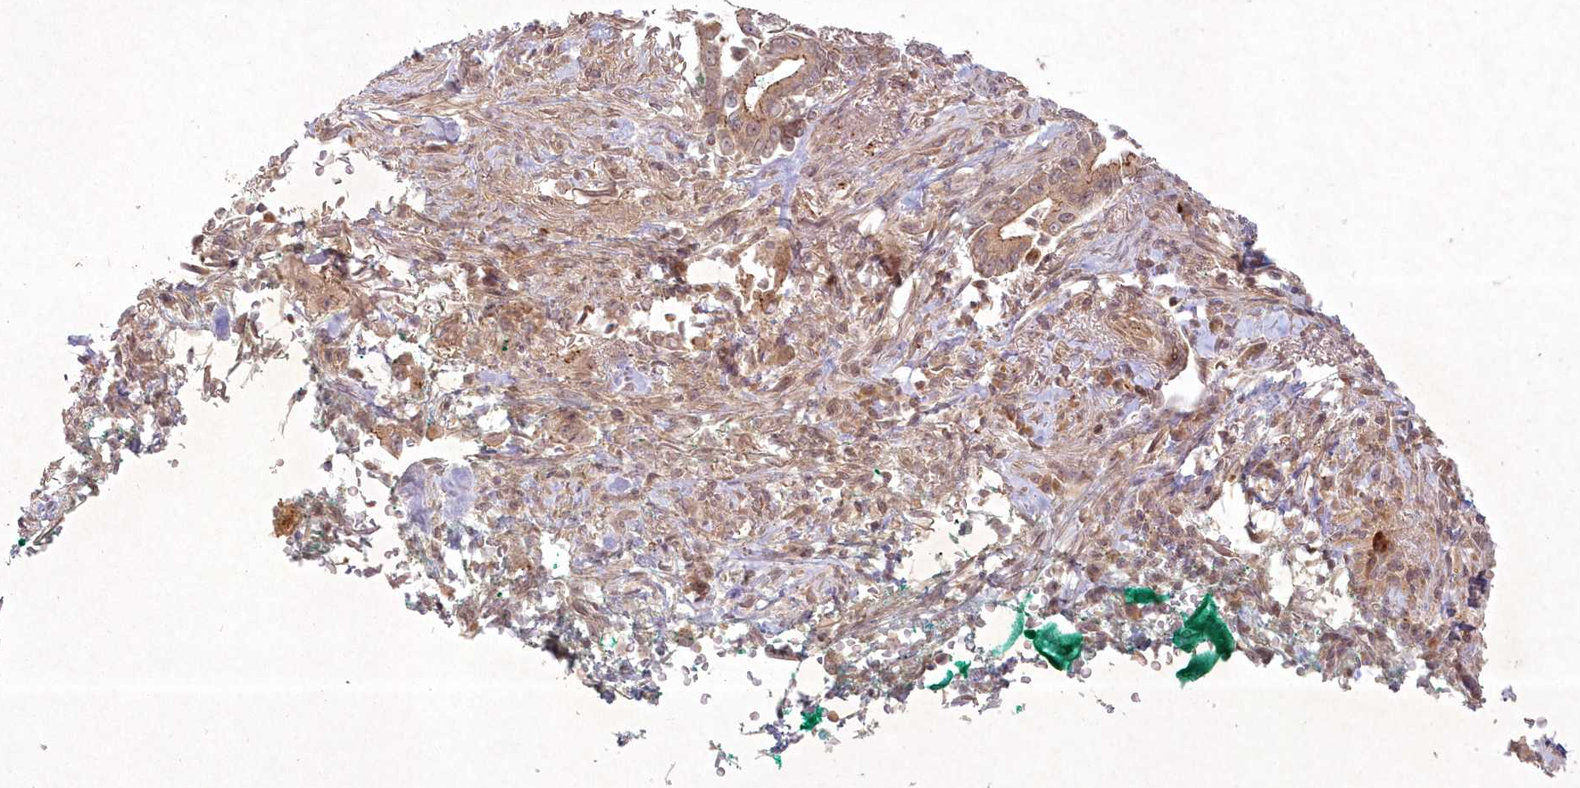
{"staining": {"intensity": "moderate", "quantity": ">75%", "location": "cytoplasmic/membranous"}, "tissue": "pancreatic cancer", "cell_type": "Tumor cells", "image_type": "cancer", "snomed": [{"axis": "morphology", "description": "Adenocarcinoma, NOS"}, {"axis": "topography", "description": "Pancreas"}], "caption": "Protein expression analysis of pancreatic cancer reveals moderate cytoplasmic/membranous positivity in about >75% of tumor cells. (DAB IHC with brightfield microscopy, high magnification).", "gene": "TOGARAM2", "patient": {"sex": "male", "age": 78}}